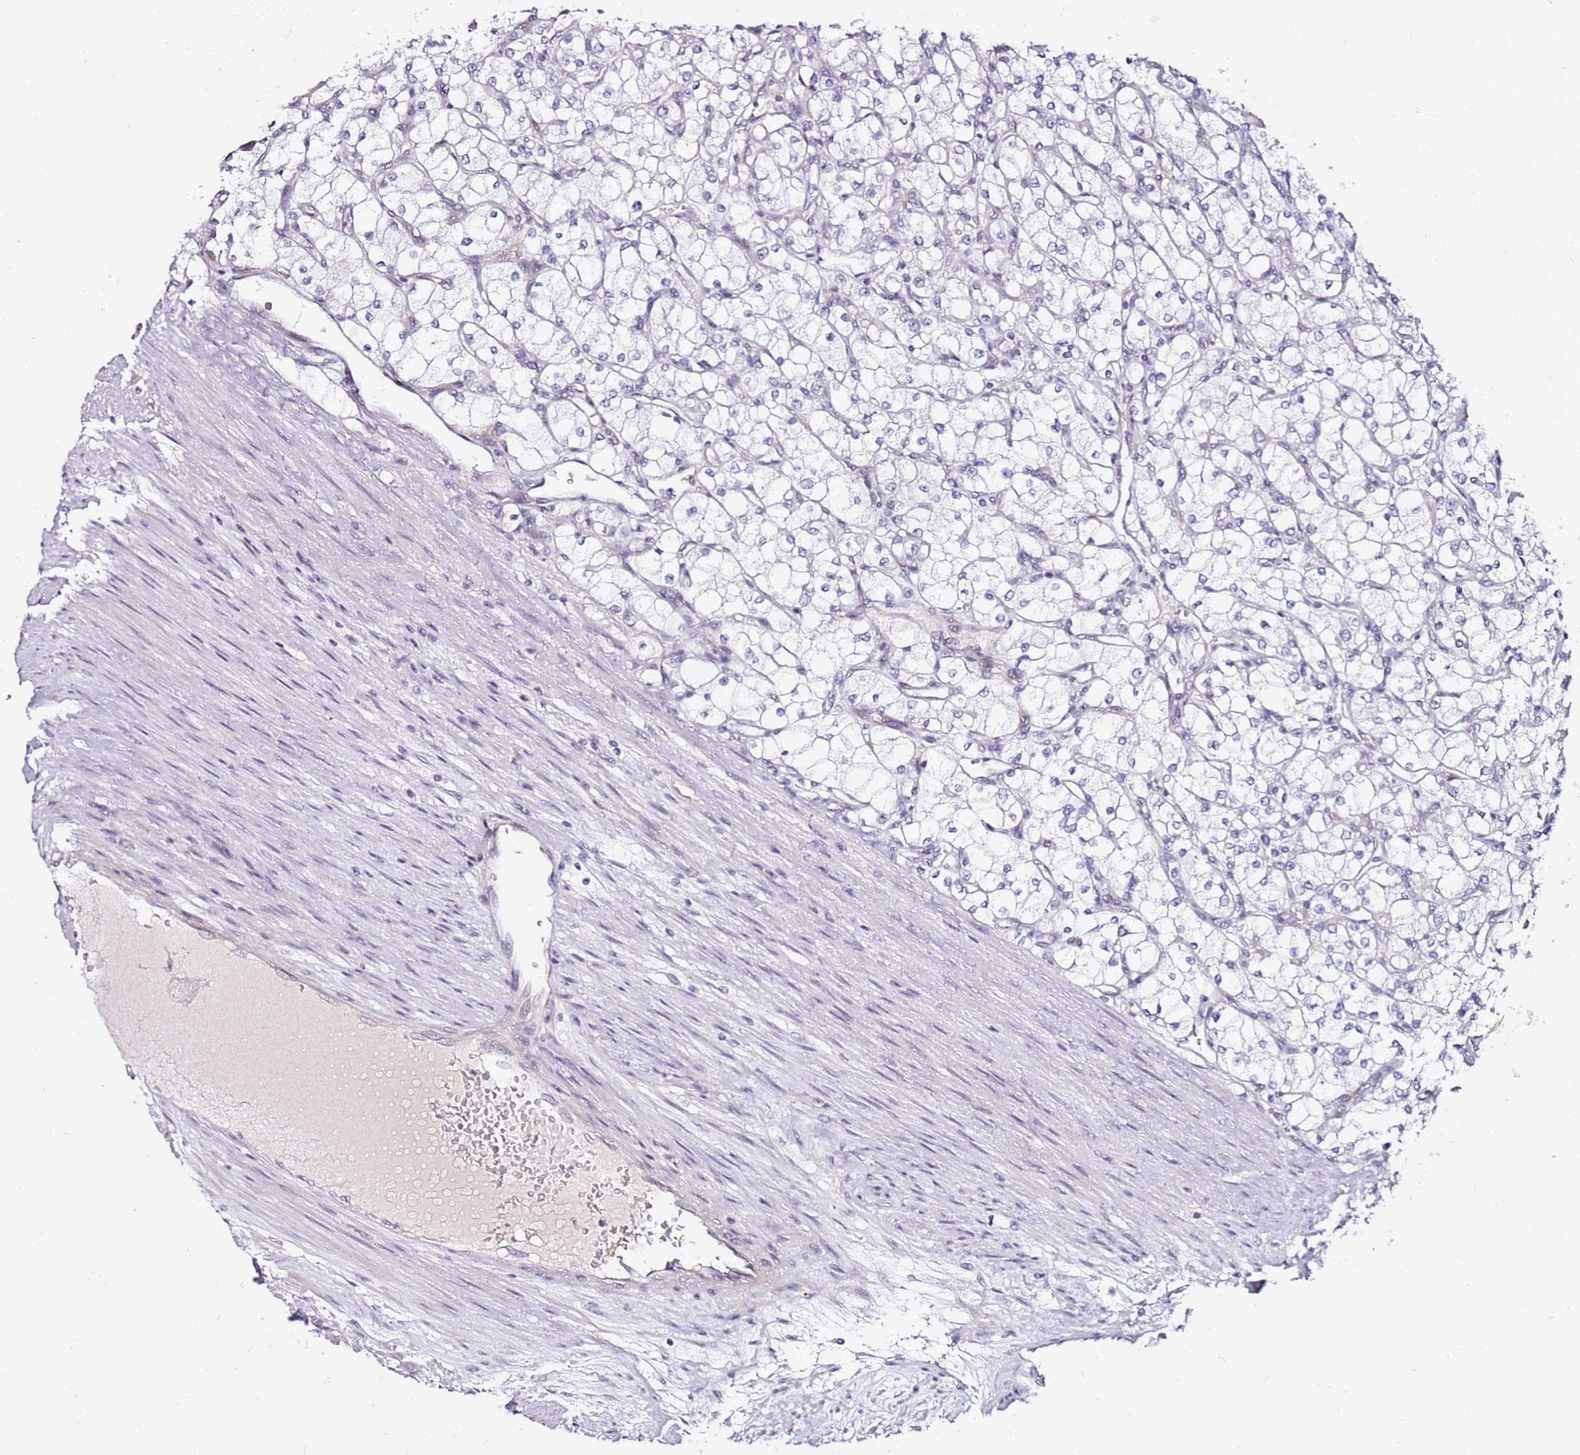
{"staining": {"intensity": "negative", "quantity": "none", "location": "none"}, "tissue": "renal cancer", "cell_type": "Tumor cells", "image_type": "cancer", "snomed": [{"axis": "morphology", "description": "Adenocarcinoma, NOS"}, {"axis": "topography", "description": "Kidney"}], "caption": "An immunohistochemistry (IHC) photomicrograph of renal cancer (adenocarcinoma) is shown. There is no staining in tumor cells of renal cancer (adenocarcinoma).", "gene": "DUSP28", "patient": {"sex": "male", "age": 80}}